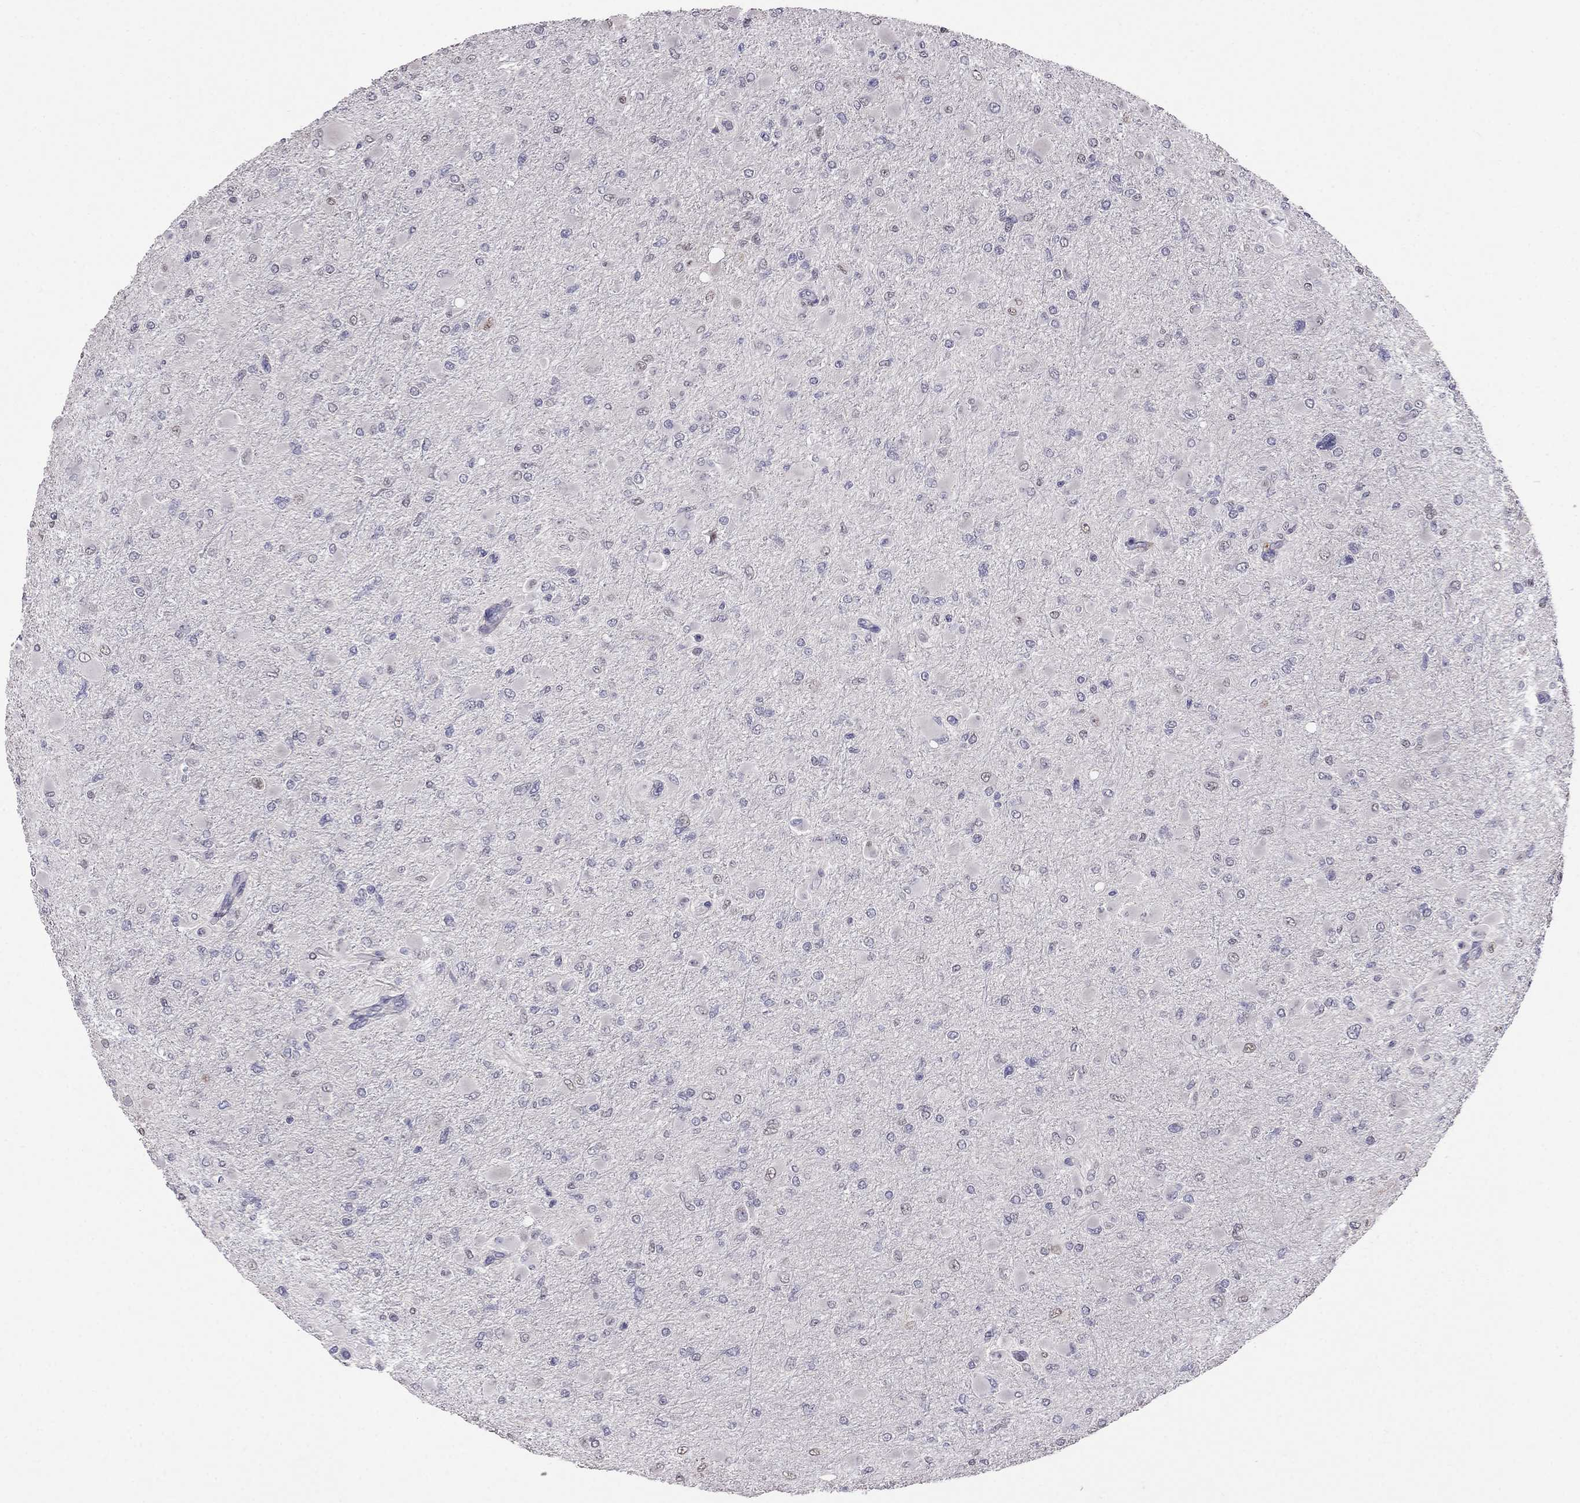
{"staining": {"intensity": "negative", "quantity": "none", "location": "none"}, "tissue": "glioma", "cell_type": "Tumor cells", "image_type": "cancer", "snomed": [{"axis": "morphology", "description": "Glioma, malignant, High grade"}, {"axis": "topography", "description": "Cerebral cortex"}], "caption": "This is an immunohistochemistry (IHC) photomicrograph of malignant glioma (high-grade). There is no positivity in tumor cells.", "gene": "LRRC39", "patient": {"sex": "female", "age": 36}}